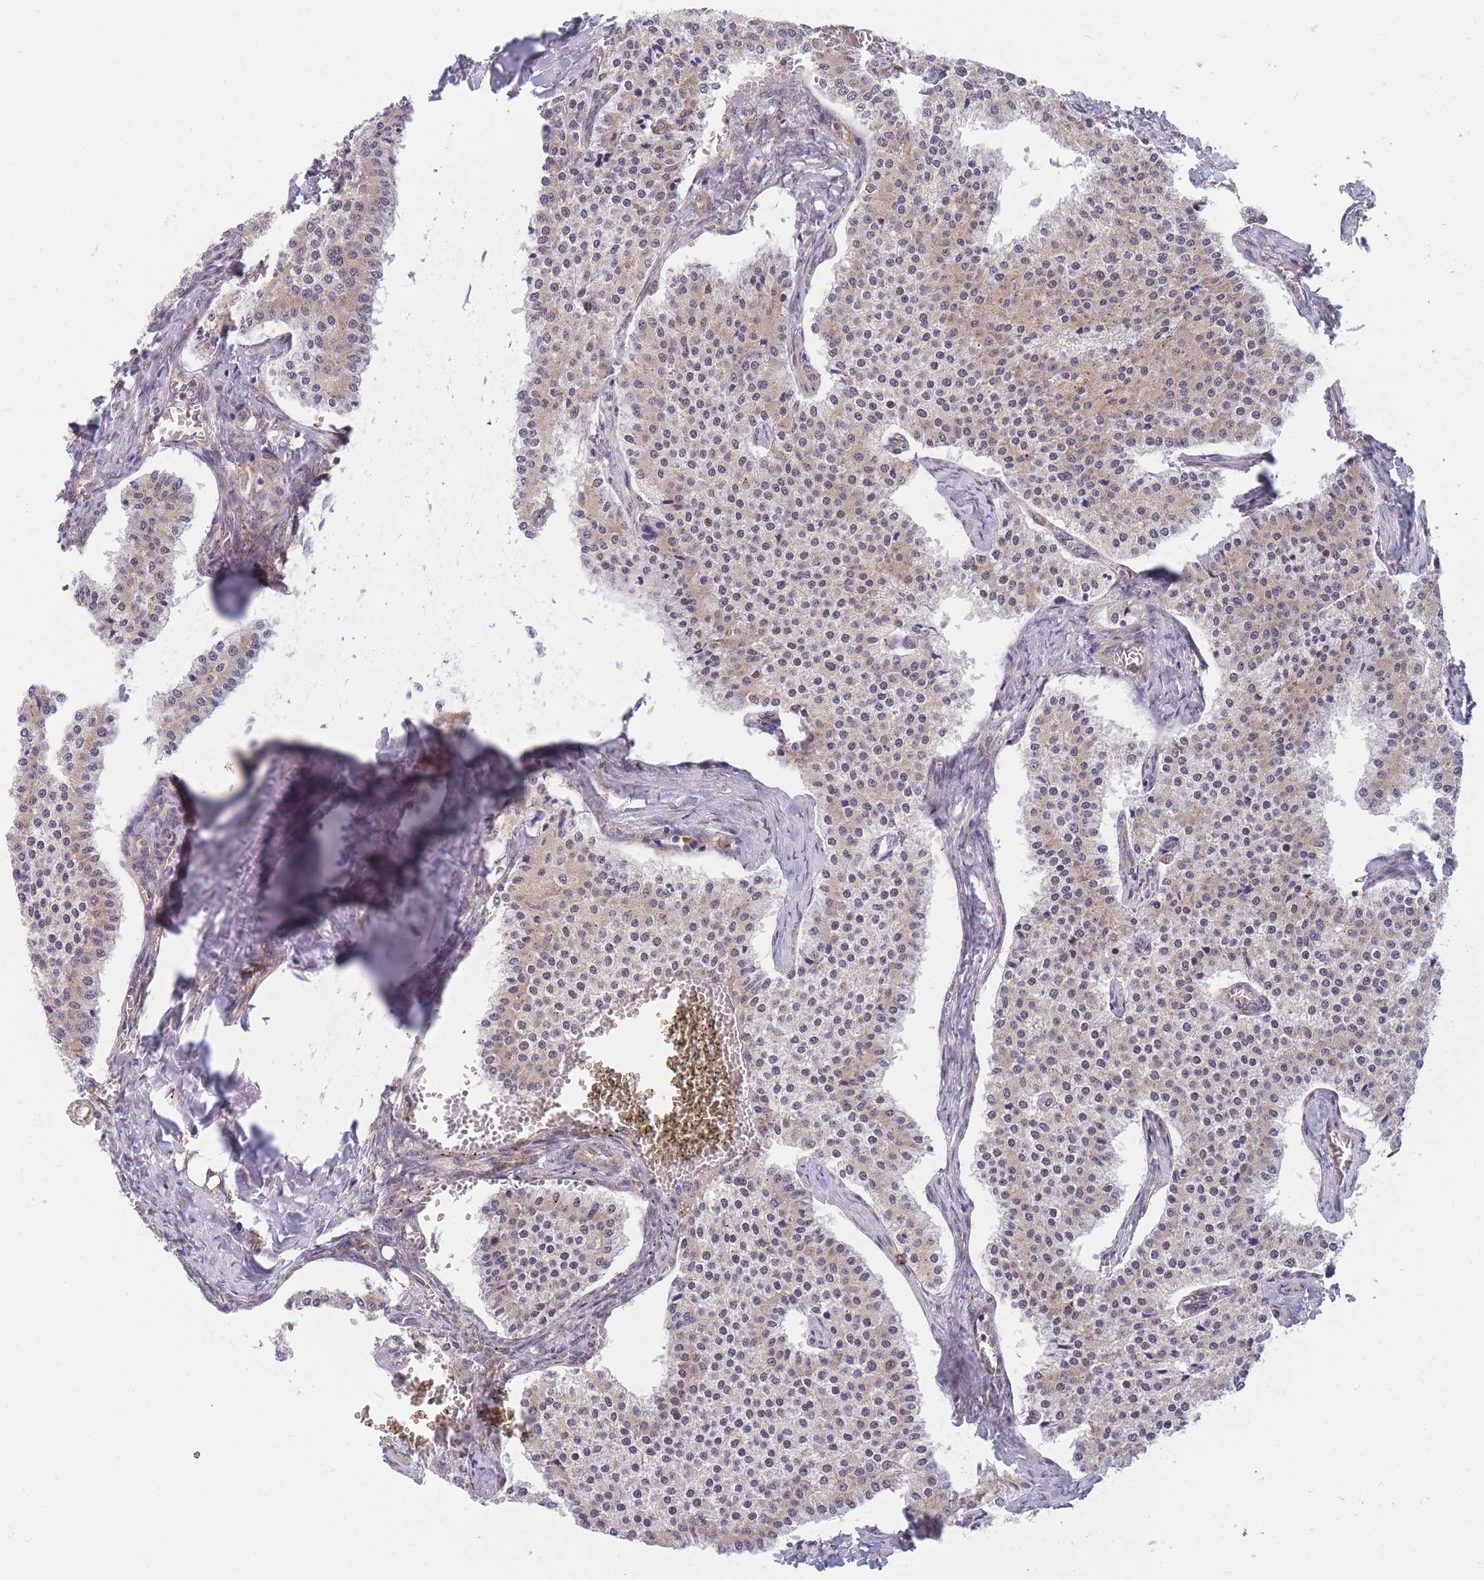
{"staining": {"intensity": "weak", "quantity": "<25%", "location": "cytoplasmic/membranous"}, "tissue": "carcinoid", "cell_type": "Tumor cells", "image_type": "cancer", "snomed": [{"axis": "morphology", "description": "Carcinoid, malignant, NOS"}, {"axis": "topography", "description": "Colon"}], "caption": "DAB (3,3'-diaminobenzidine) immunohistochemical staining of human carcinoid shows no significant staining in tumor cells.", "gene": "MRPL23", "patient": {"sex": "female", "age": 52}}